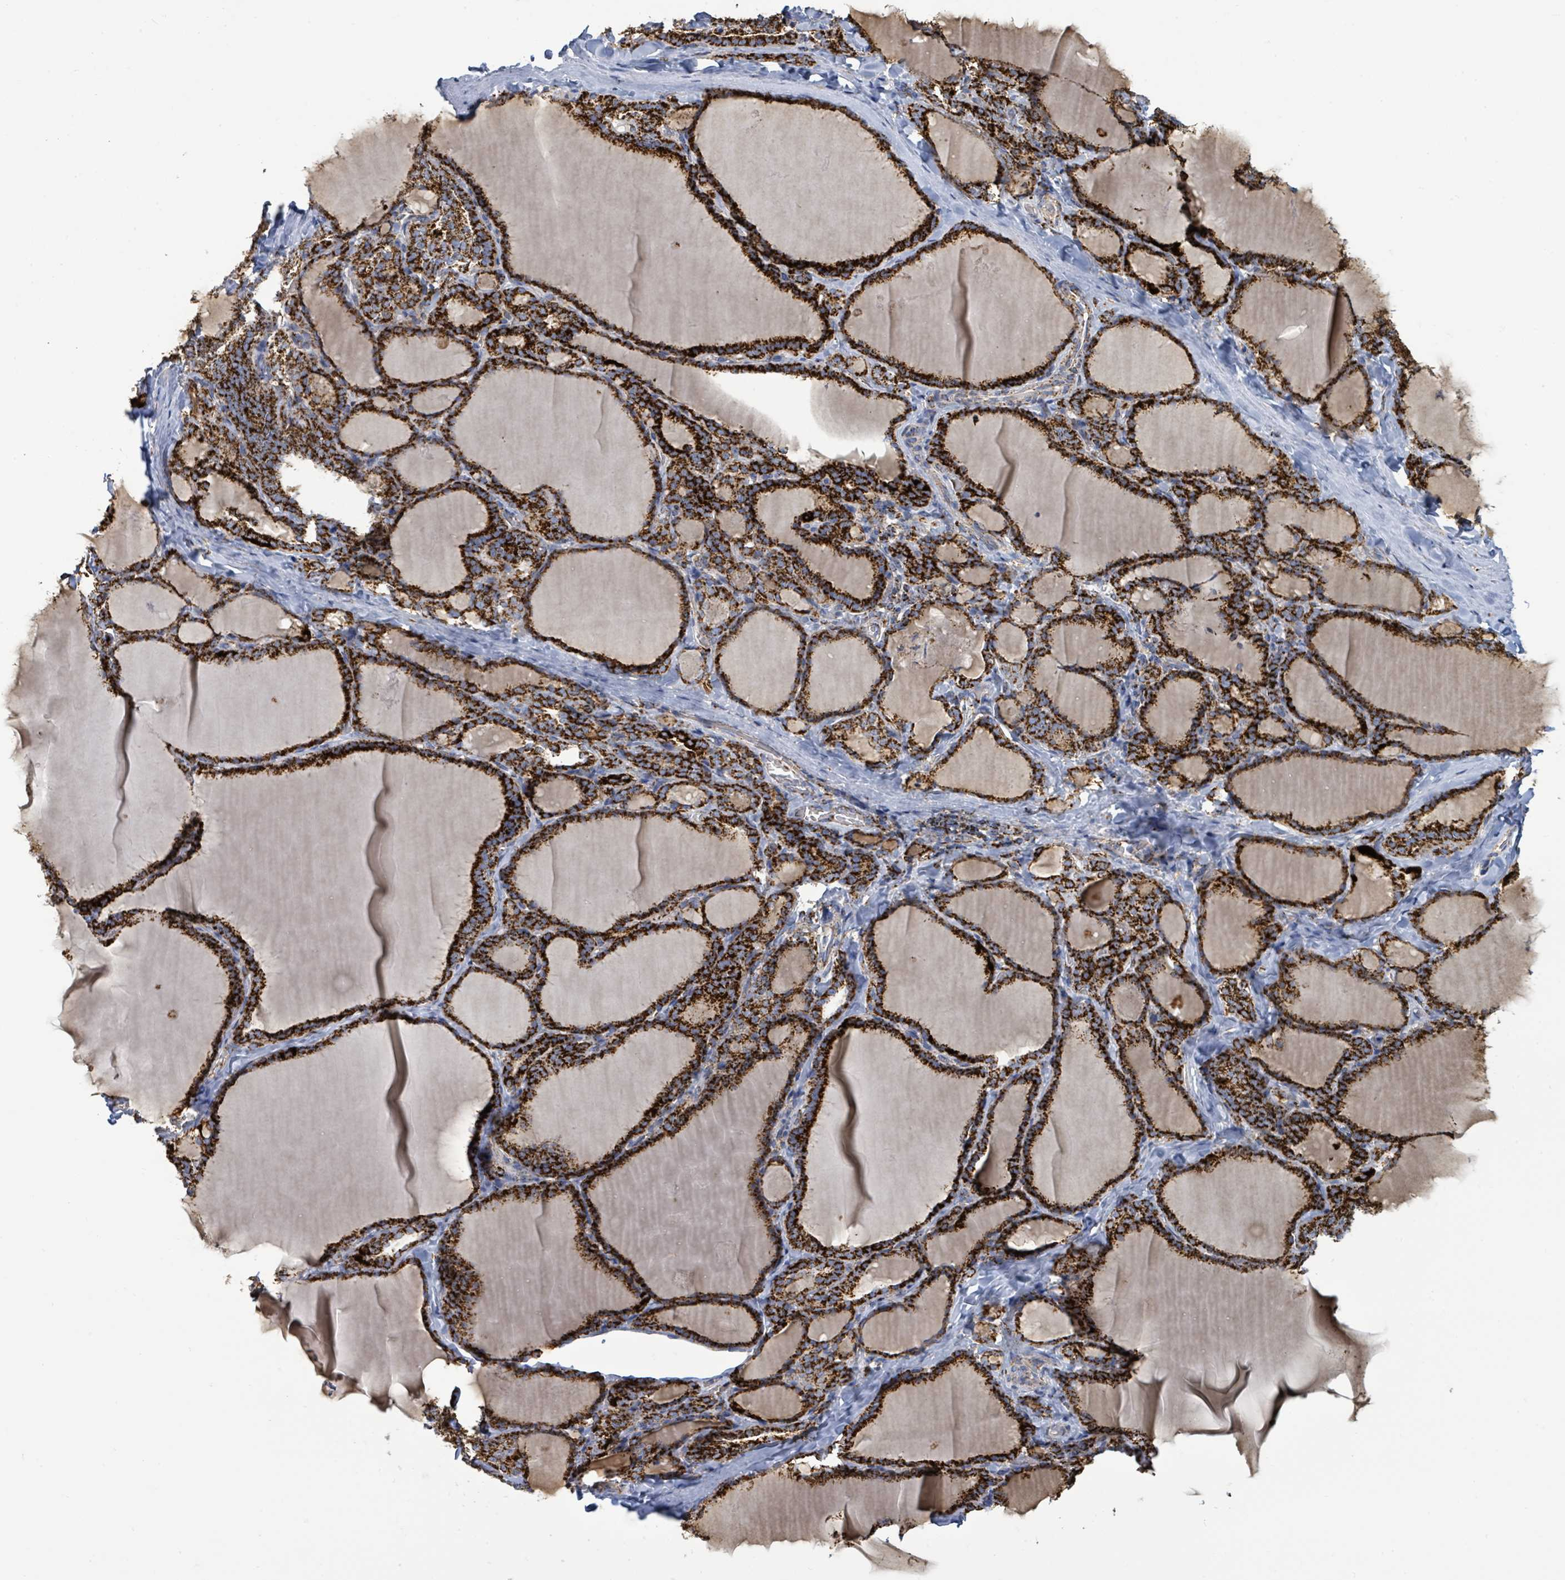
{"staining": {"intensity": "strong", "quantity": ">75%", "location": "cytoplasmic/membranous"}, "tissue": "thyroid gland", "cell_type": "Glandular cells", "image_type": "normal", "snomed": [{"axis": "morphology", "description": "Normal tissue, NOS"}, {"axis": "topography", "description": "Thyroid gland"}], "caption": "Immunohistochemistry (IHC) (DAB) staining of unremarkable human thyroid gland shows strong cytoplasmic/membranous protein expression in about >75% of glandular cells.", "gene": "SUCLG2", "patient": {"sex": "female", "age": 31}}